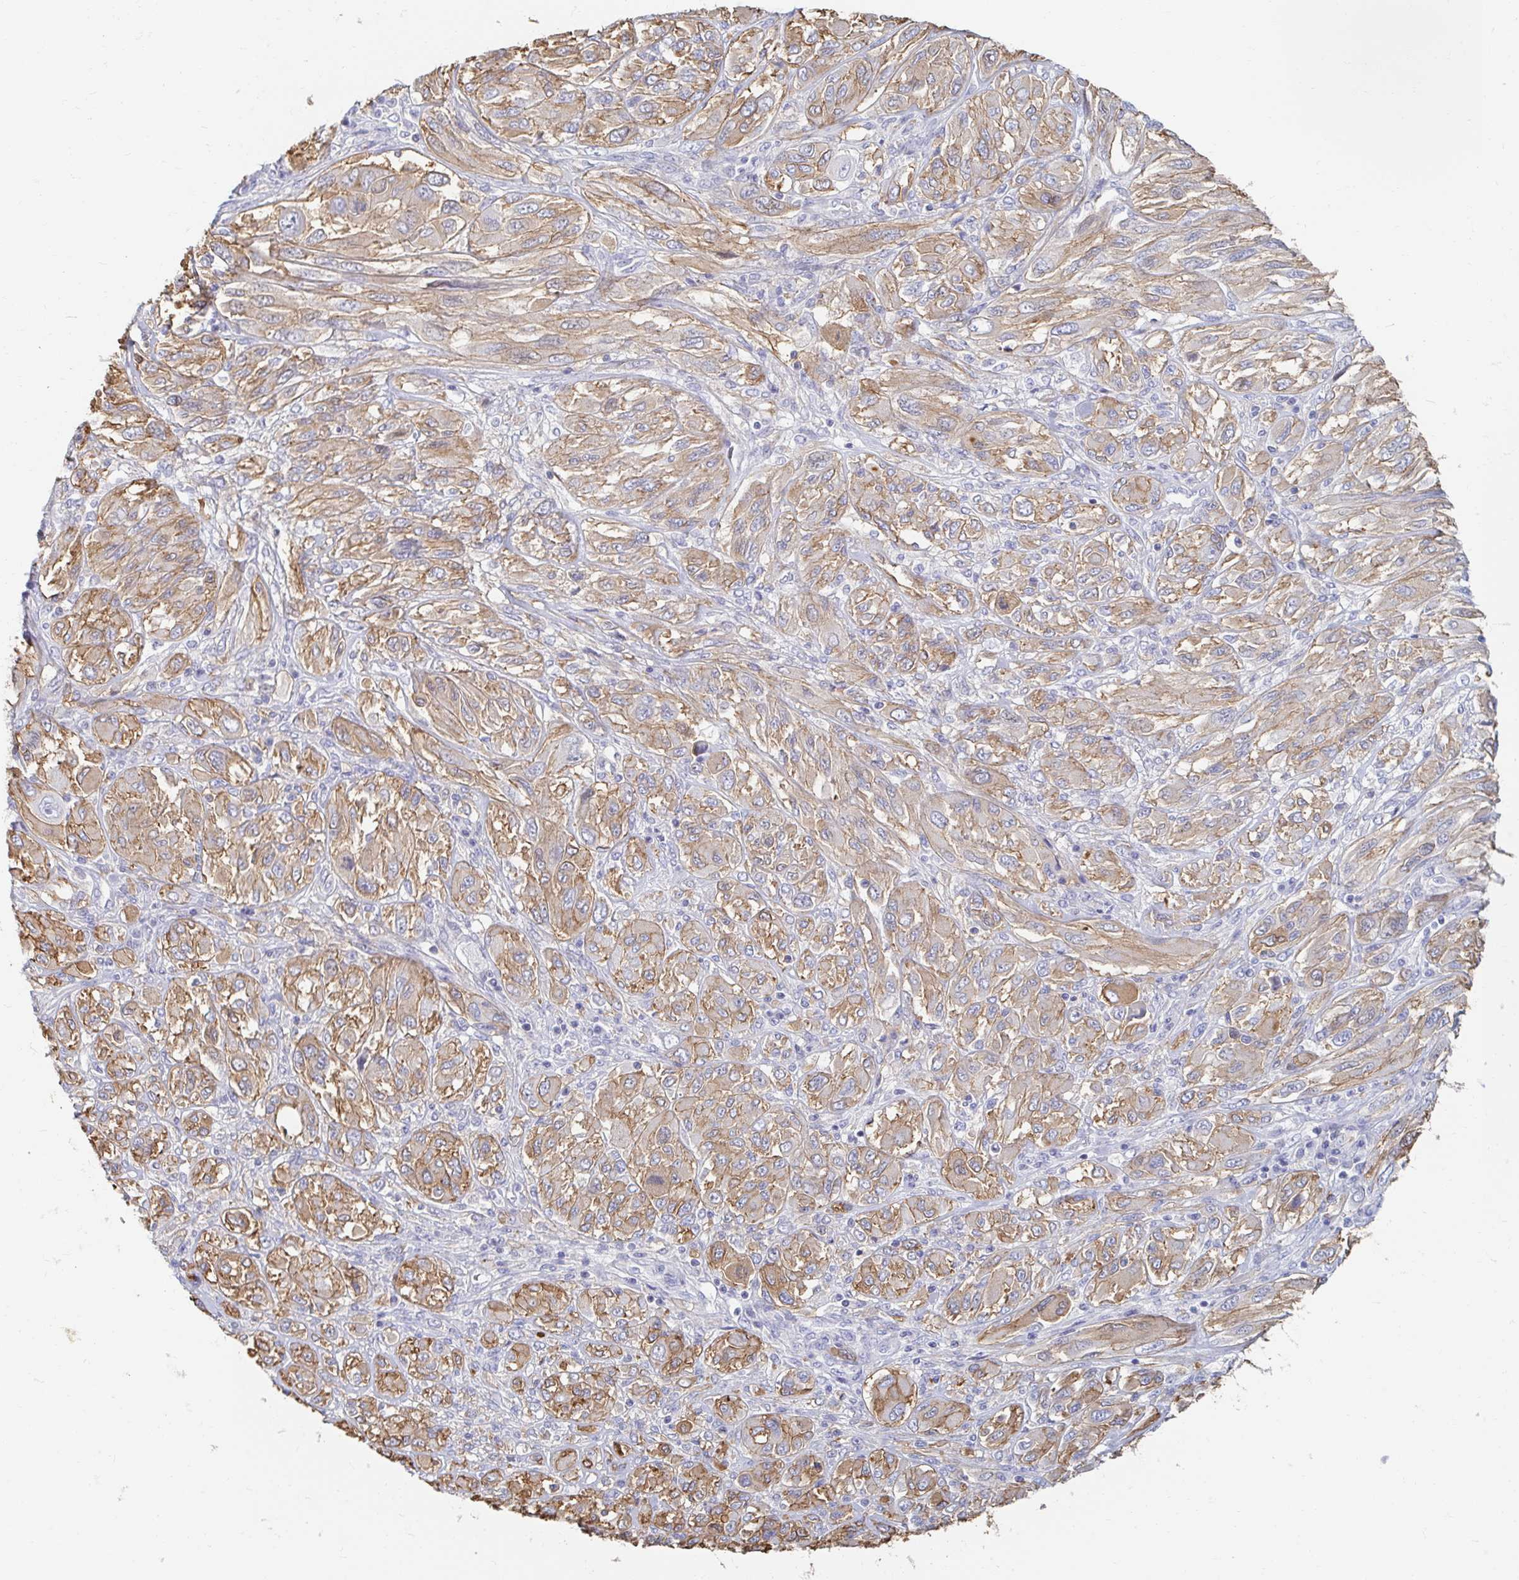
{"staining": {"intensity": "moderate", "quantity": ">75%", "location": "cytoplasmic/membranous"}, "tissue": "melanoma", "cell_type": "Tumor cells", "image_type": "cancer", "snomed": [{"axis": "morphology", "description": "Malignant melanoma, NOS"}, {"axis": "topography", "description": "Skin"}], "caption": "Melanoma was stained to show a protein in brown. There is medium levels of moderate cytoplasmic/membranous positivity in about >75% of tumor cells.", "gene": "MYLK2", "patient": {"sex": "female", "age": 91}}